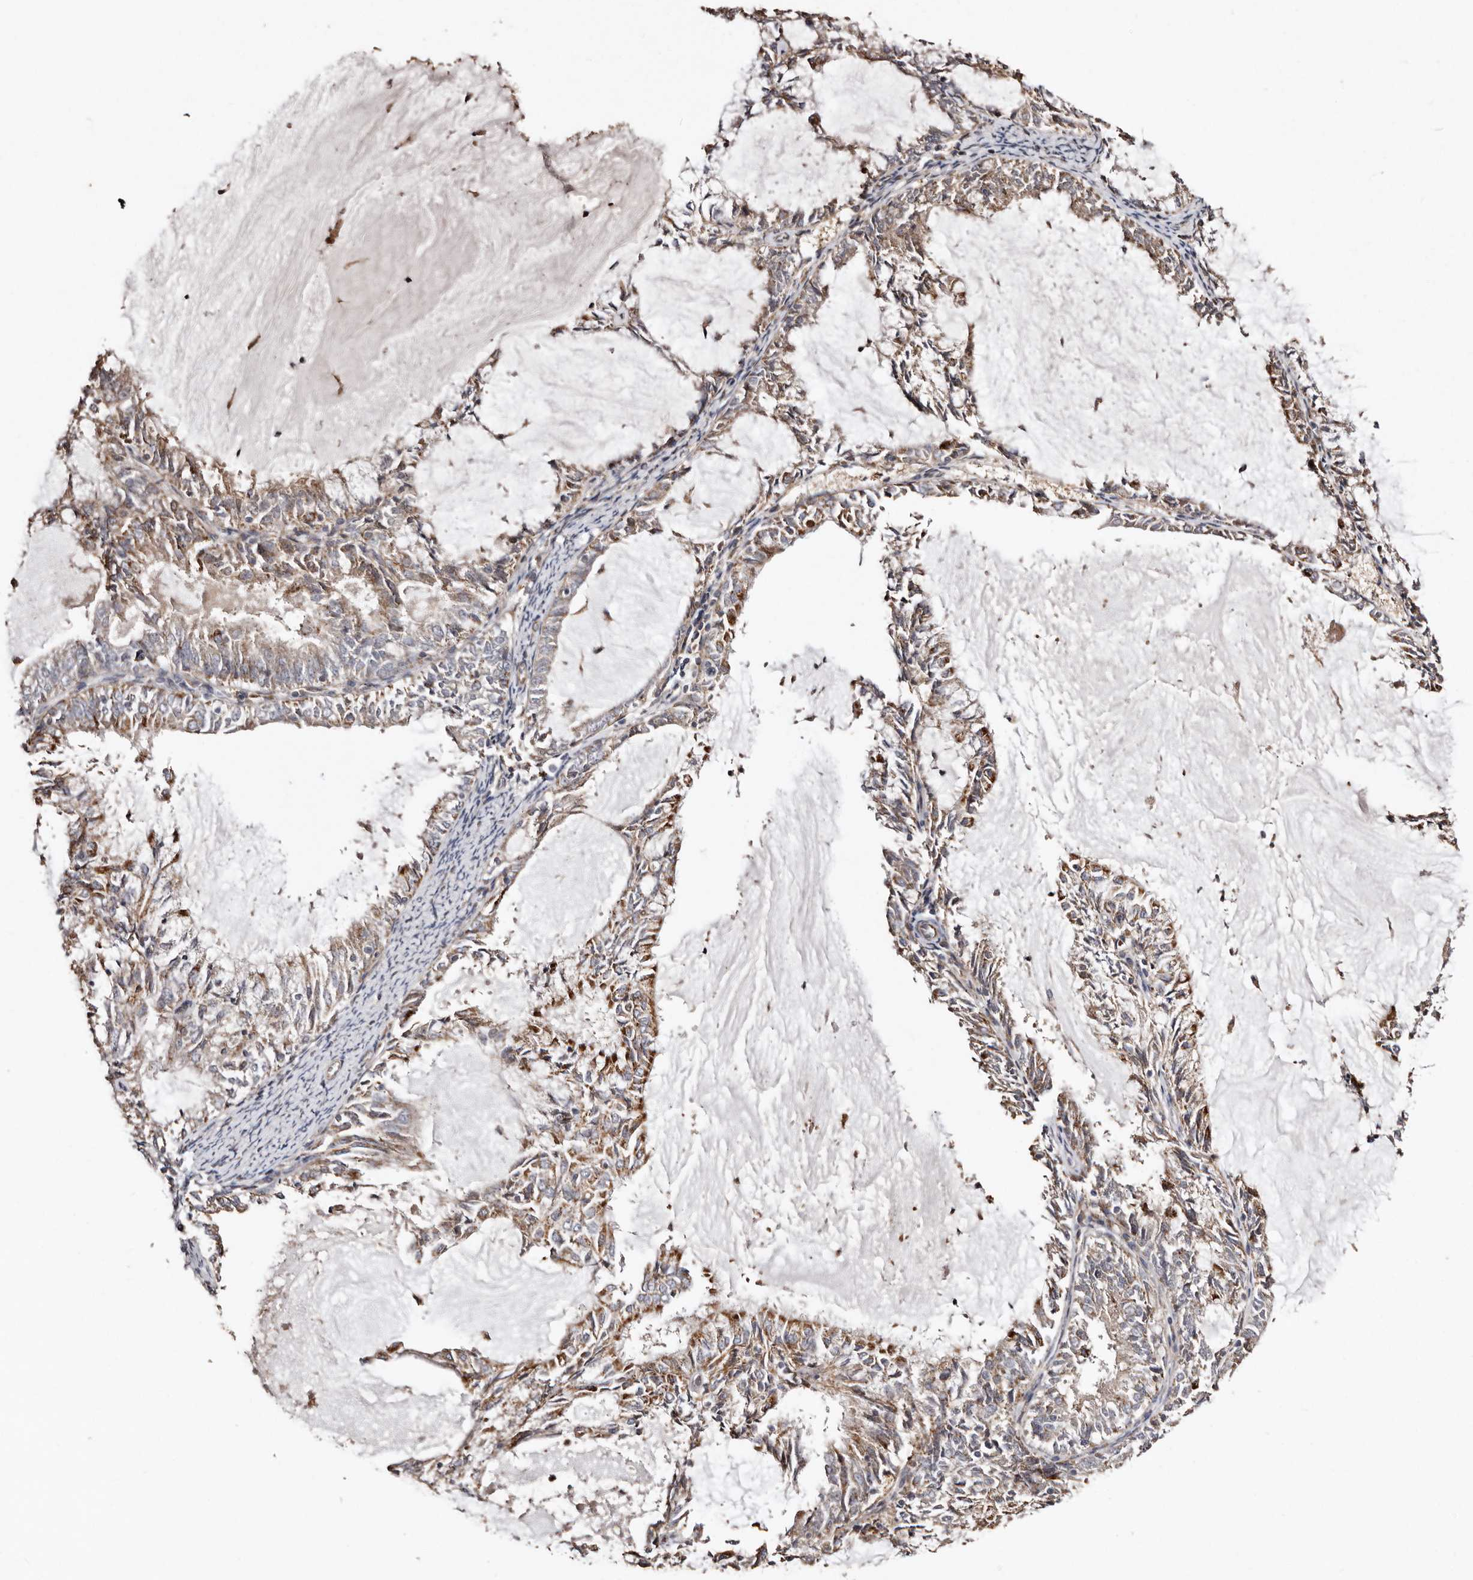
{"staining": {"intensity": "moderate", "quantity": ">75%", "location": "cytoplasmic/membranous"}, "tissue": "endometrial cancer", "cell_type": "Tumor cells", "image_type": "cancer", "snomed": [{"axis": "morphology", "description": "Adenocarcinoma, NOS"}, {"axis": "topography", "description": "Endometrium"}], "caption": "Tumor cells reveal moderate cytoplasmic/membranous staining in approximately >75% of cells in endometrial cancer (adenocarcinoma).", "gene": "MACC1", "patient": {"sex": "female", "age": 57}}